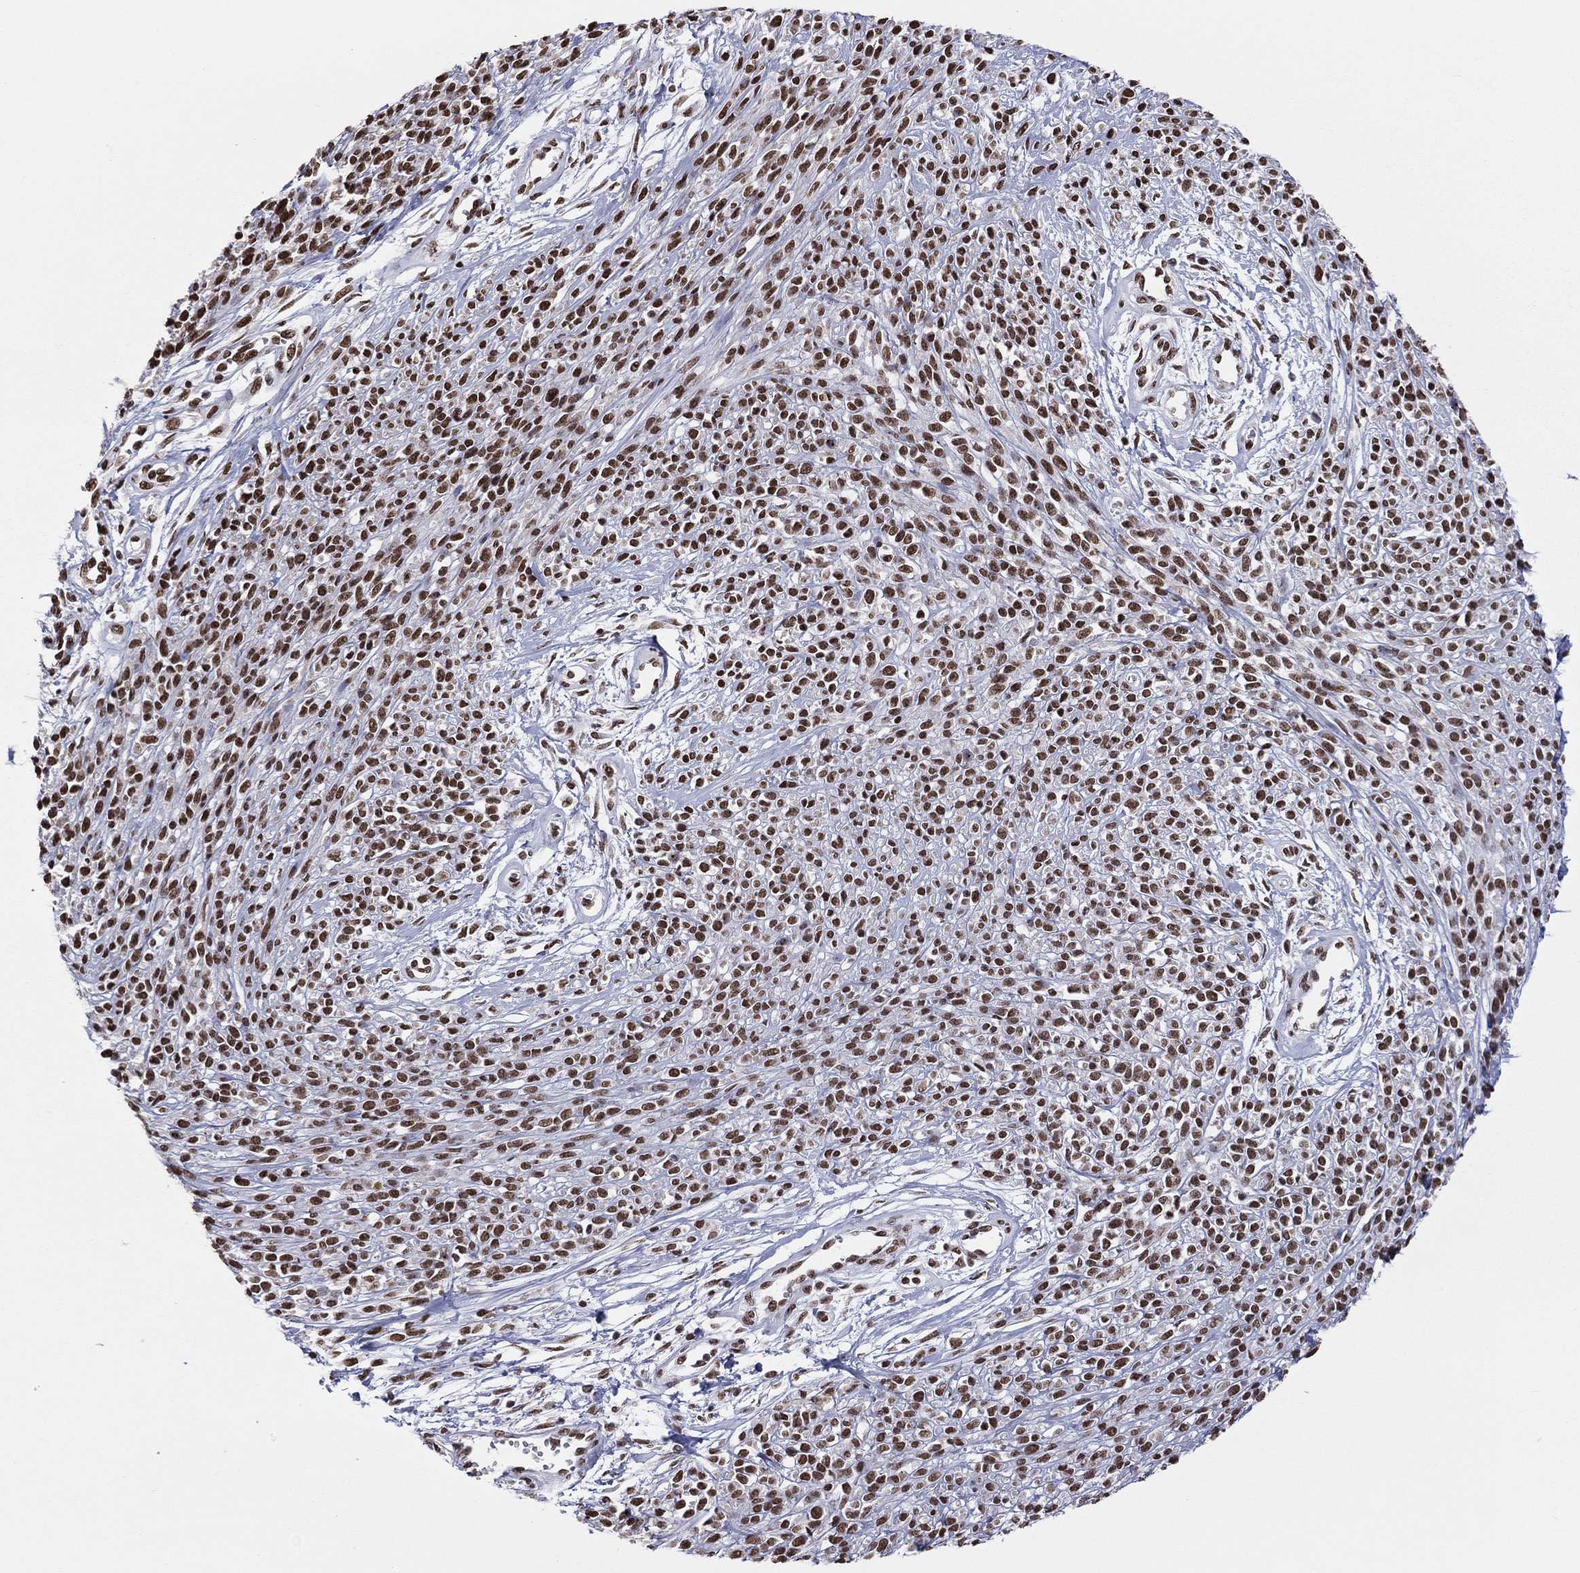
{"staining": {"intensity": "strong", "quantity": ">75%", "location": "nuclear"}, "tissue": "melanoma", "cell_type": "Tumor cells", "image_type": "cancer", "snomed": [{"axis": "morphology", "description": "Malignant melanoma, NOS"}, {"axis": "topography", "description": "Skin"}, {"axis": "topography", "description": "Skin of trunk"}], "caption": "DAB immunohistochemical staining of malignant melanoma exhibits strong nuclear protein positivity in about >75% of tumor cells.", "gene": "ZNF7", "patient": {"sex": "male", "age": 74}}